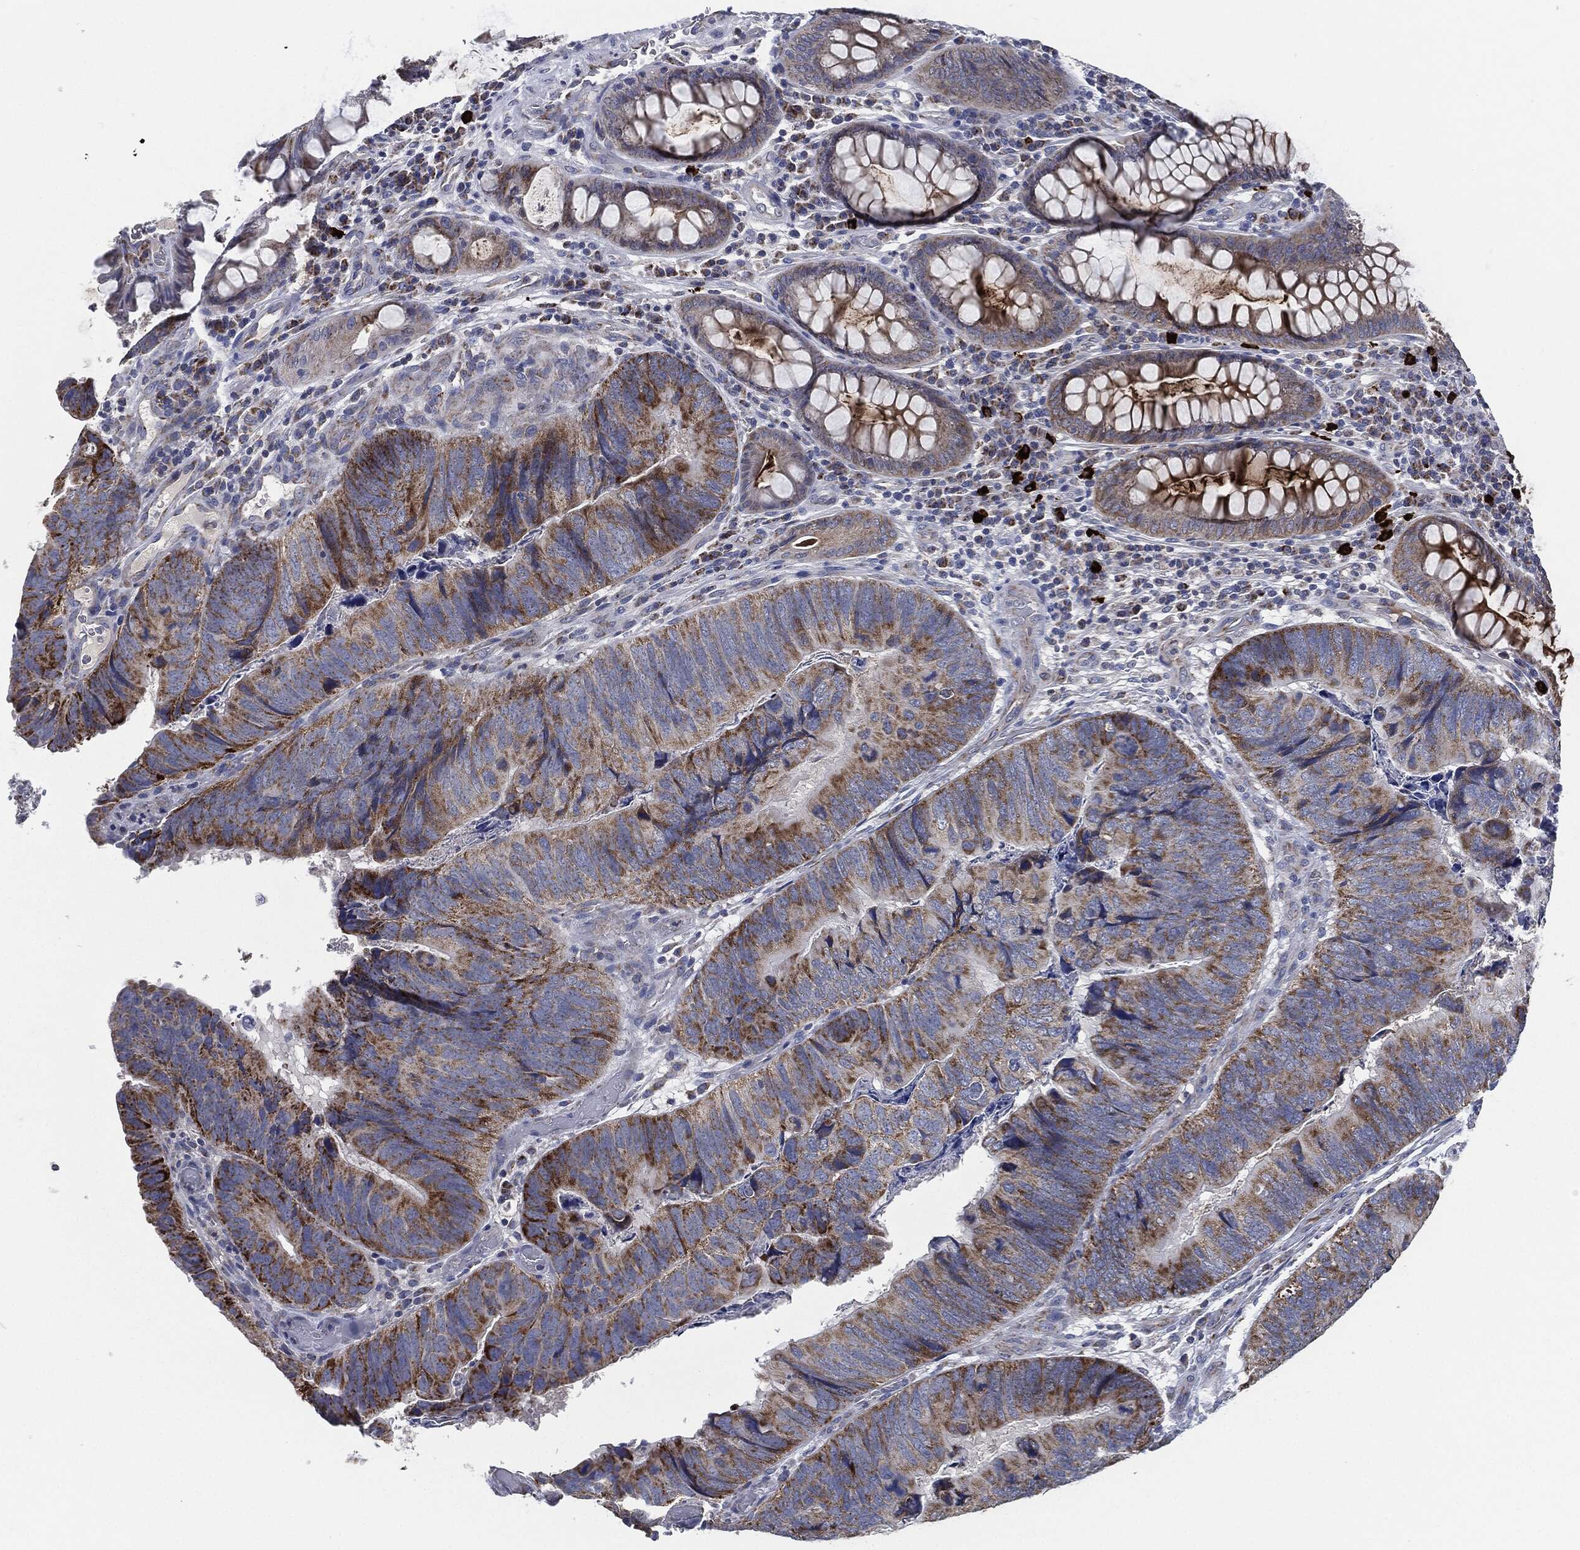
{"staining": {"intensity": "strong", "quantity": "25%-75%", "location": "cytoplasmic/membranous"}, "tissue": "colorectal cancer", "cell_type": "Tumor cells", "image_type": "cancer", "snomed": [{"axis": "morphology", "description": "Adenocarcinoma, NOS"}, {"axis": "topography", "description": "Colon"}], "caption": "Protein expression analysis of colorectal cancer displays strong cytoplasmic/membranous expression in approximately 25%-75% of tumor cells.", "gene": "SIGLEC9", "patient": {"sex": "female", "age": 67}}